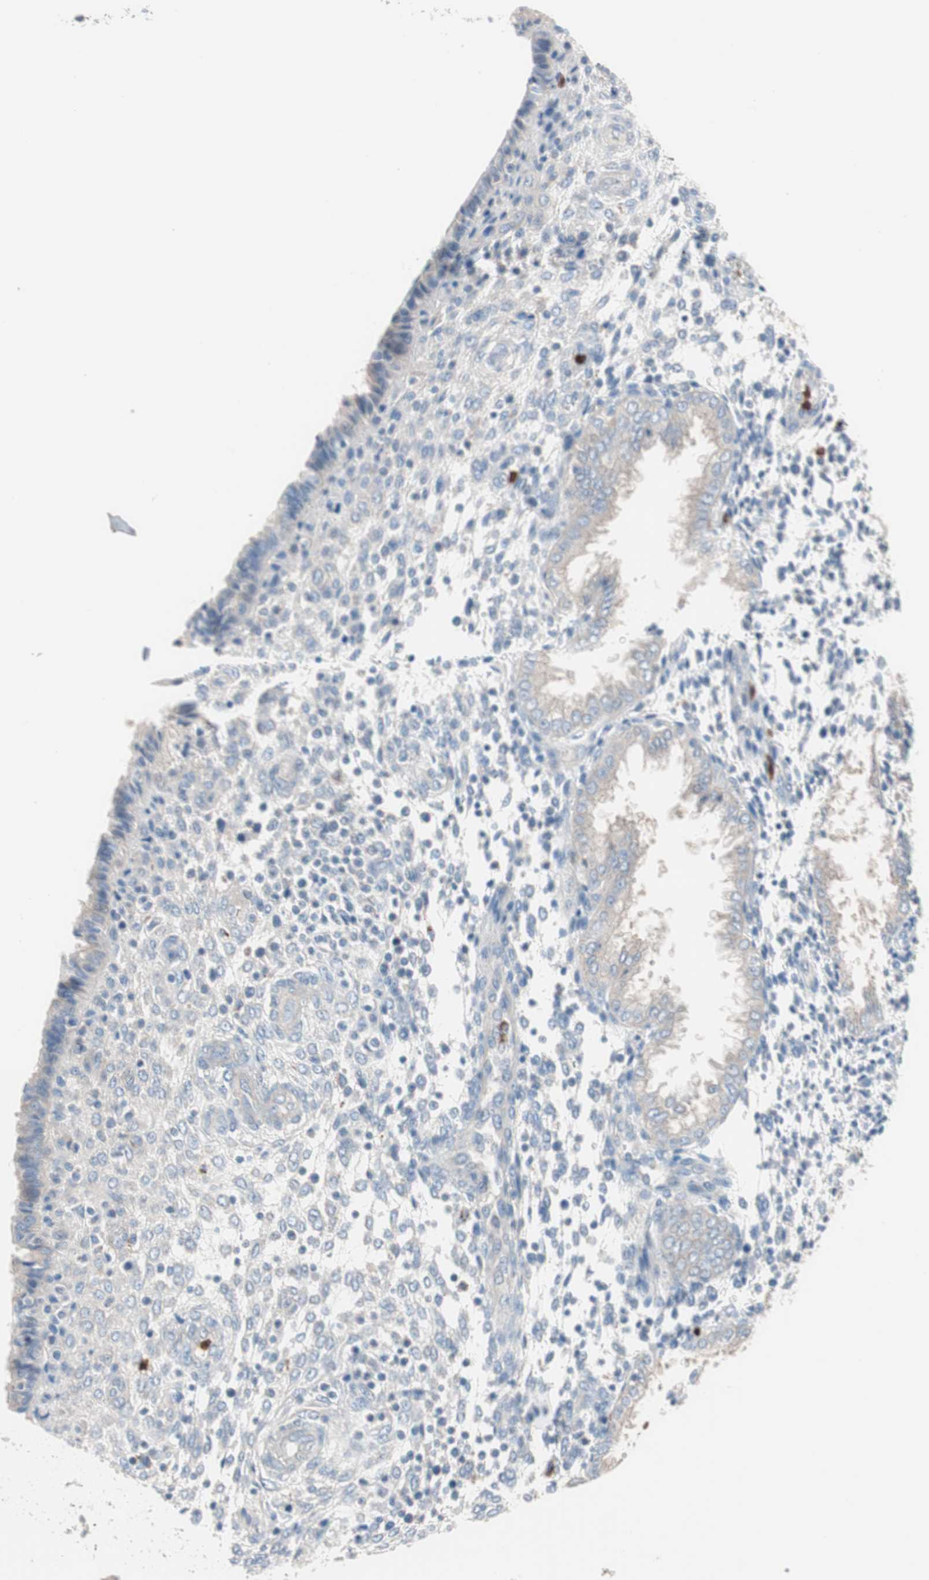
{"staining": {"intensity": "negative", "quantity": "none", "location": "none"}, "tissue": "endometrium", "cell_type": "Cells in endometrial stroma", "image_type": "normal", "snomed": [{"axis": "morphology", "description": "Normal tissue, NOS"}, {"axis": "topography", "description": "Endometrium"}], "caption": "IHC of unremarkable endometrium displays no expression in cells in endometrial stroma. (DAB (3,3'-diaminobenzidine) immunohistochemistry (IHC) visualized using brightfield microscopy, high magnification).", "gene": "CLEC4D", "patient": {"sex": "female", "age": 33}}